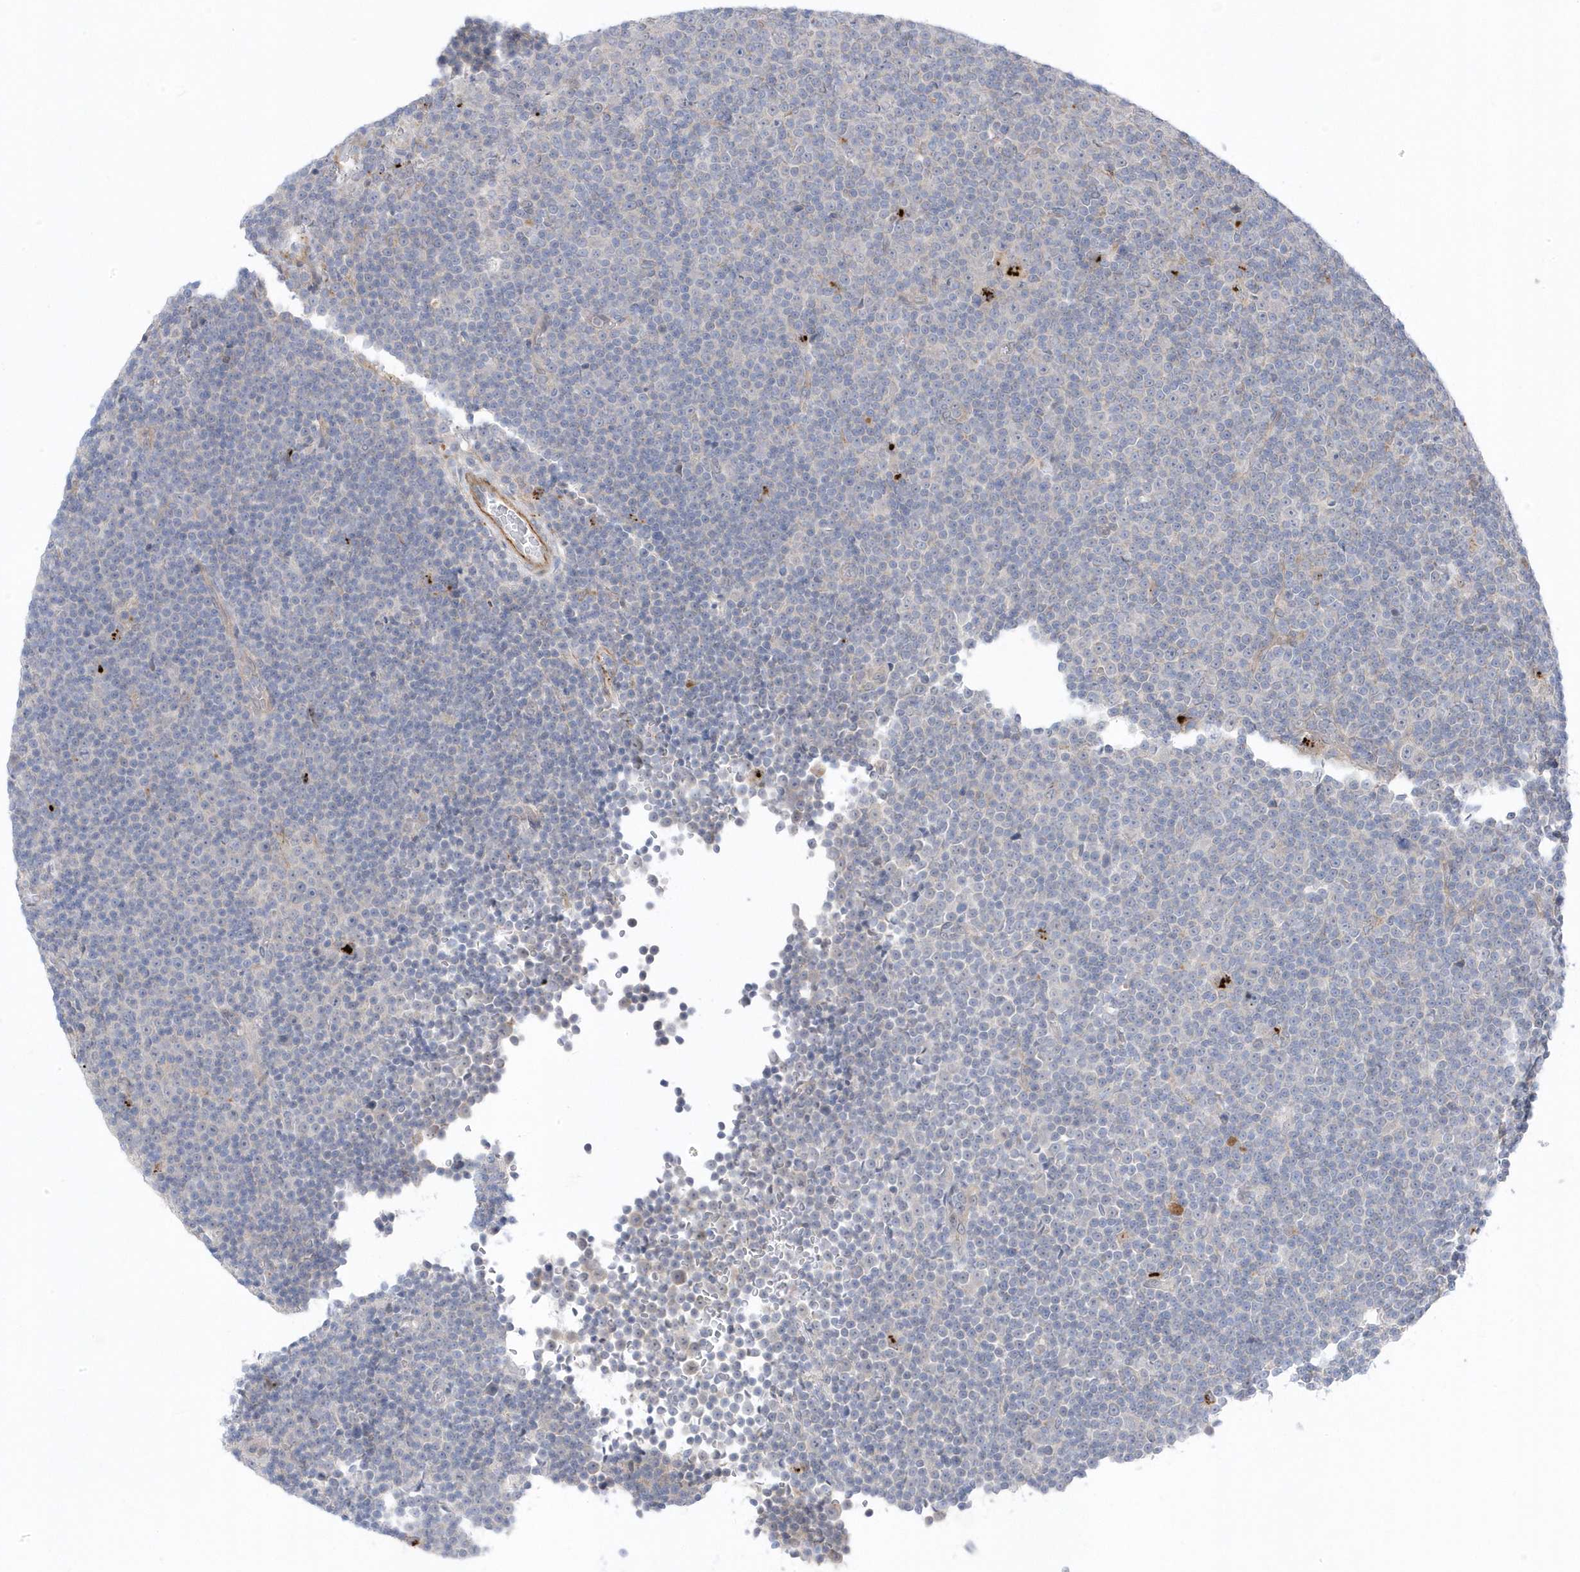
{"staining": {"intensity": "negative", "quantity": "none", "location": "none"}, "tissue": "lymphoma", "cell_type": "Tumor cells", "image_type": "cancer", "snomed": [{"axis": "morphology", "description": "Malignant lymphoma, non-Hodgkin's type, Low grade"}, {"axis": "topography", "description": "Lymph node"}], "caption": "The image demonstrates no staining of tumor cells in lymphoma. (Stains: DAB immunohistochemistry (IHC) with hematoxylin counter stain, Microscopy: brightfield microscopy at high magnification).", "gene": "ANAPC1", "patient": {"sex": "female", "age": 67}}